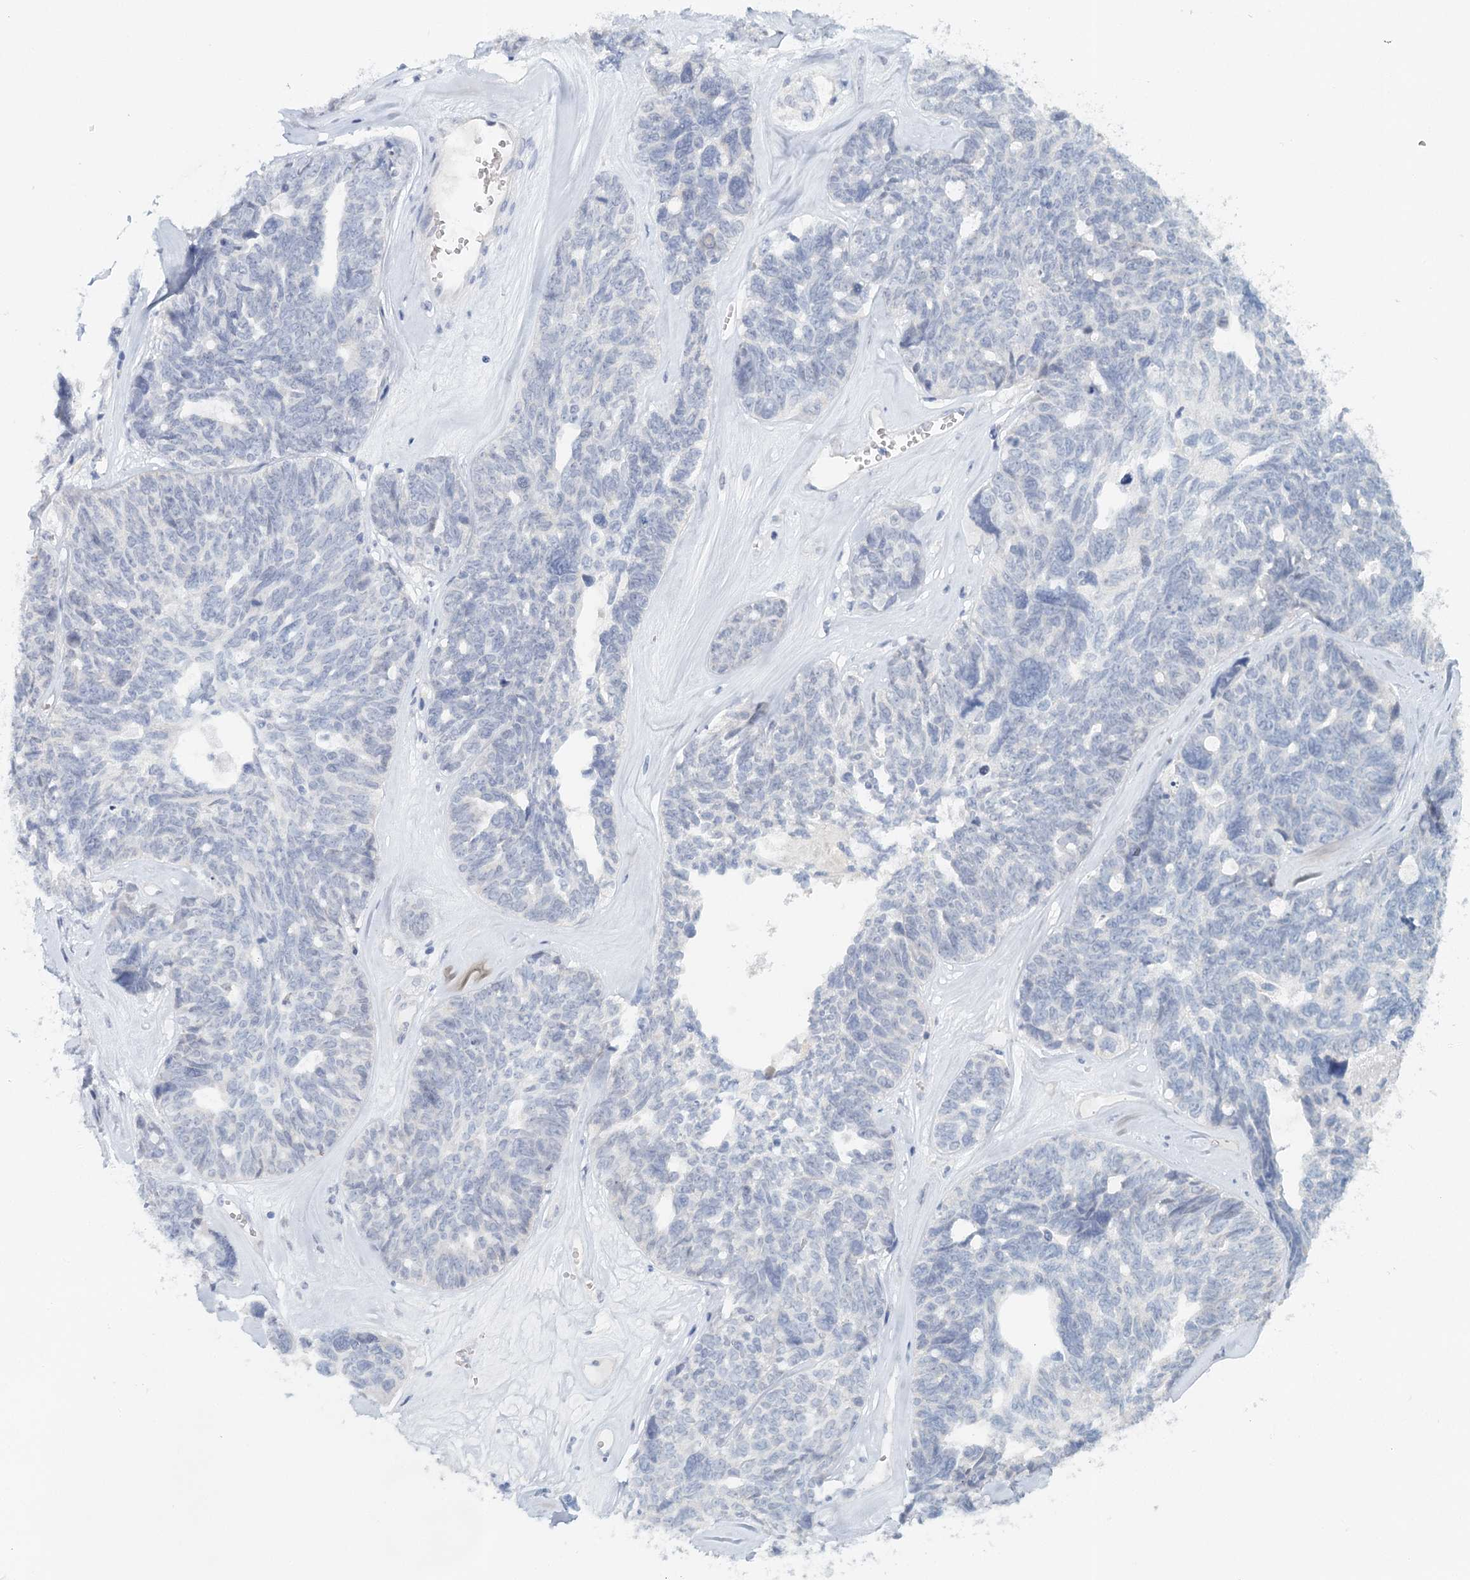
{"staining": {"intensity": "negative", "quantity": "none", "location": "none"}, "tissue": "ovarian cancer", "cell_type": "Tumor cells", "image_type": "cancer", "snomed": [{"axis": "morphology", "description": "Cystadenocarcinoma, serous, NOS"}, {"axis": "topography", "description": "Ovary"}], "caption": "Immunohistochemistry (IHC) of ovarian cancer (serous cystadenocarcinoma) demonstrates no expression in tumor cells.", "gene": "HSPA4L", "patient": {"sex": "female", "age": 79}}